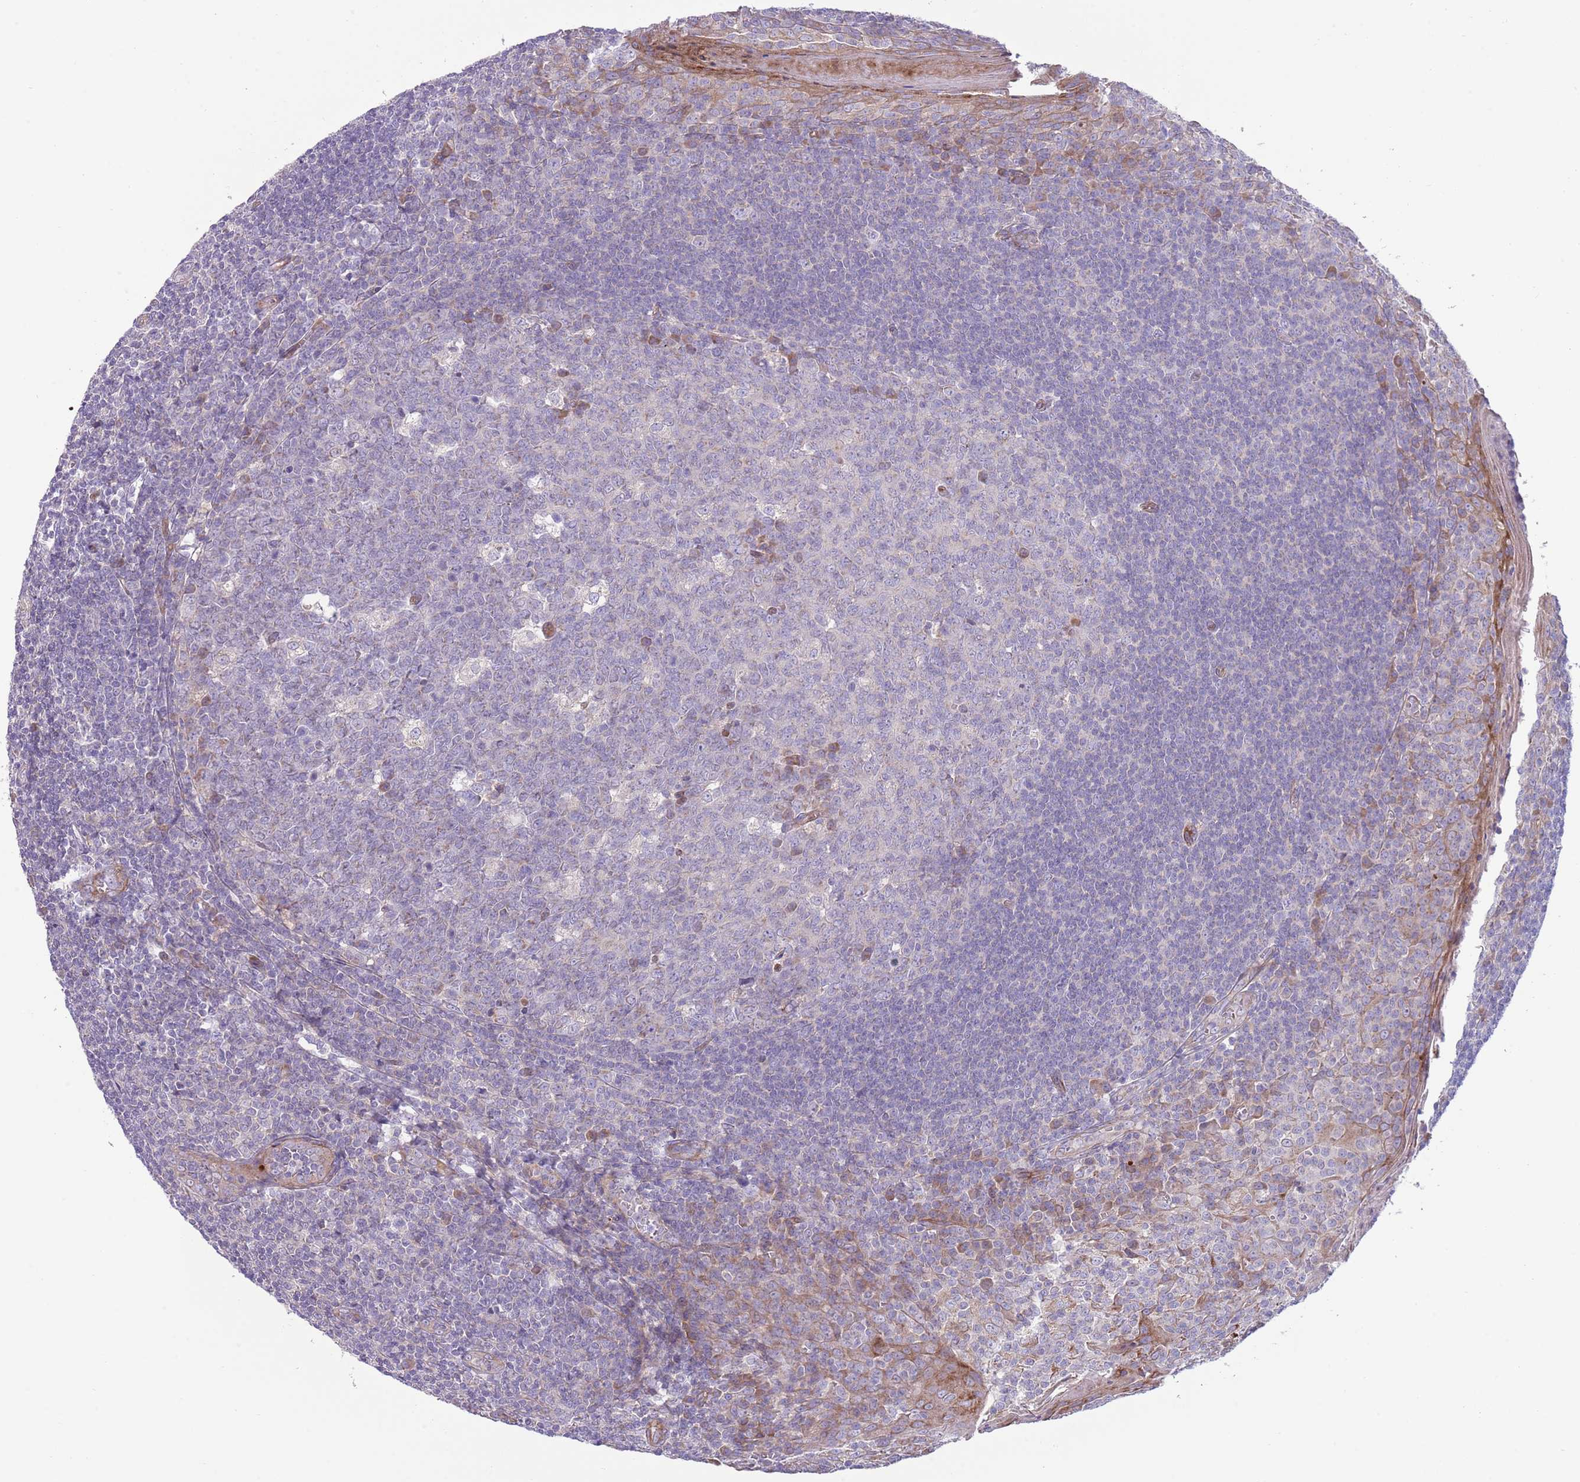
{"staining": {"intensity": "weak", "quantity": "<25%", "location": "cytoplasmic/membranous"}, "tissue": "tonsil", "cell_type": "Germinal center cells", "image_type": "normal", "snomed": [{"axis": "morphology", "description": "Normal tissue, NOS"}, {"axis": "topography", "description": "Tonsil"}], "caption": "Immunohistochemistry of normal tonsil shows no expression in germinal center cells.", "gene": "TOMM5", "patient": {"sex": "male", "age": 27}}